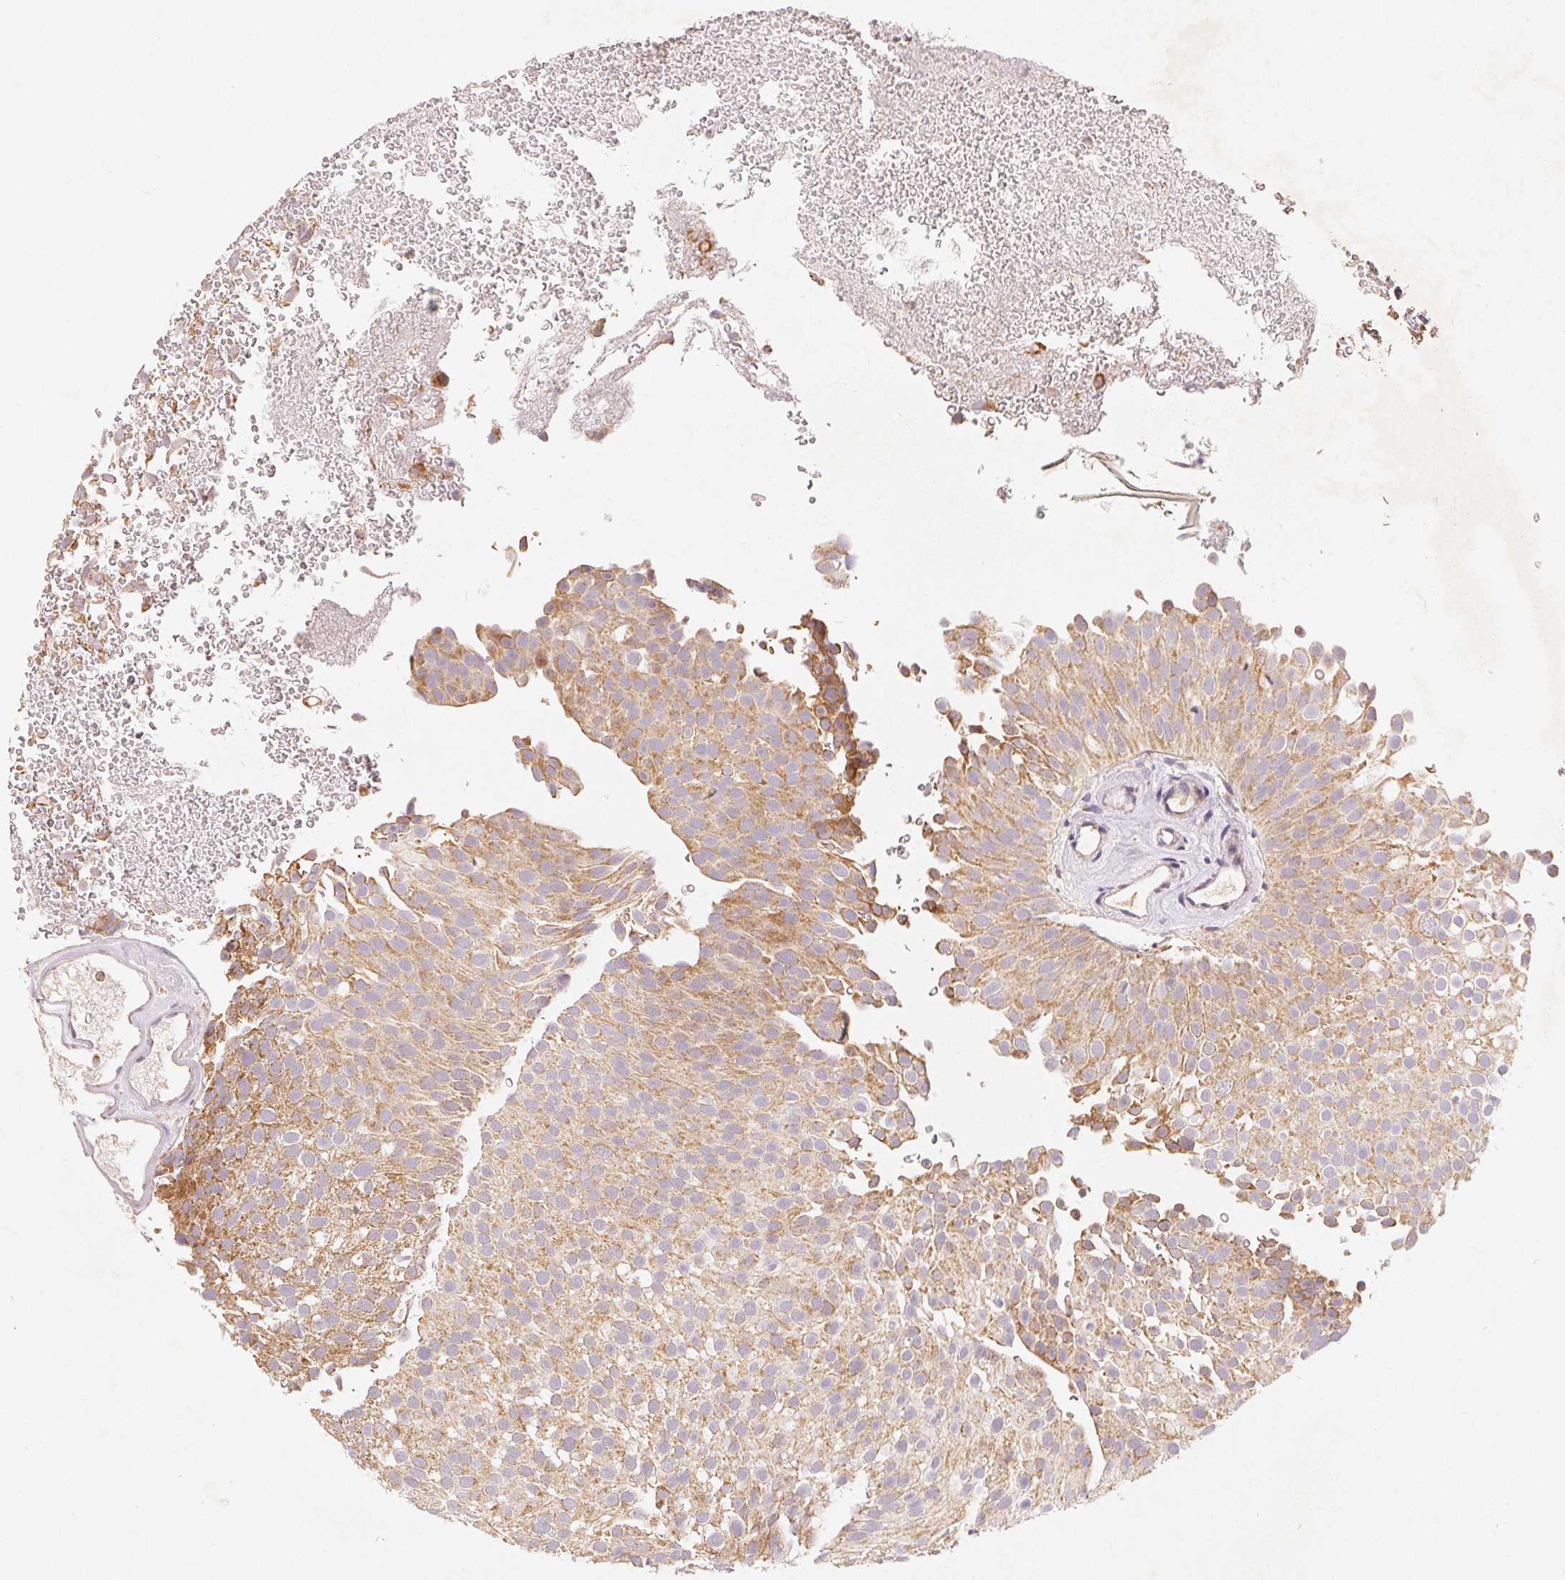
{"staining": {"intensity": "moderate", "quantity": ">75%", "location": "cytoplasmic/membranous"}, "tissue": "urothelial cancer", "cell_type": "Tumor cells", "image_type": "cancer", "snomed": [{"axis": "morphology", "description": "Urothelial carcinoma, Low grade"}, {"axis": "topography", "description": "Urinary bladder"}], "caption": "The micrograph displays immunohistochemical staining of low-grade urothelial carcinoma. There is moderate cytoplasmic/membranous staining is seen in approximately >75% of tumor cells.", "gene": "GHITM", "patient": {"sex": "male", "age": 78}}